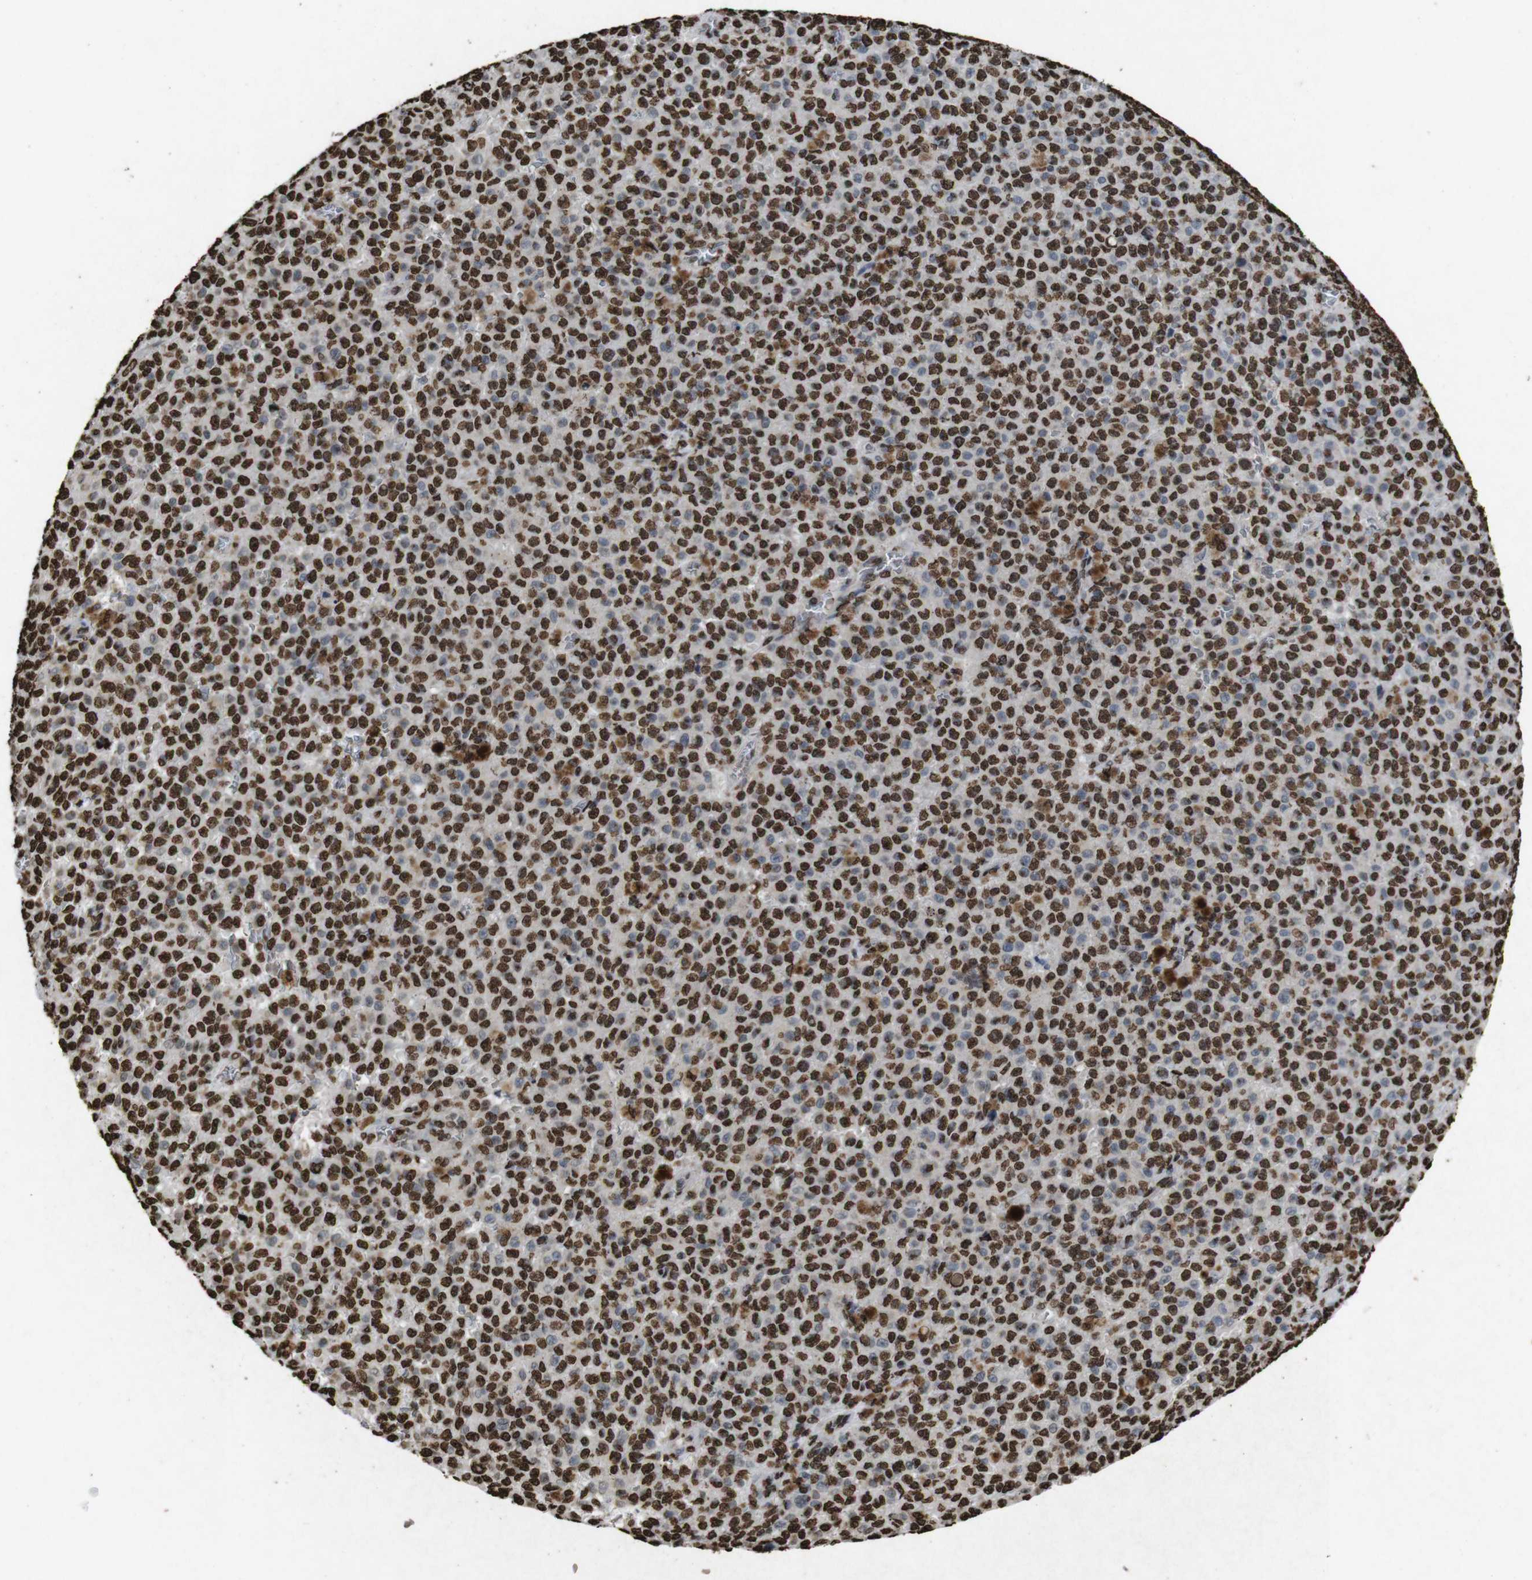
{"staining": {"intensity": "strong", "quantity": ">75%", "location": "nuclear"}, "tissue": "melanoma", "cell_type": "Tumor cells", "image_type": "cancer", "snomed": [{"axis": "morphology", "description": "Malignant melanoma, NOS"}, {"axis": "topography", "description": "Skin"}], "caption": "Protein positivity by IHC exhibits strong nuclear expression in approximately >75% of tumor cells in melanoma. Nuclei are stained in blue.", "gene": "MDM2", "patient": {"sex": "female", "age": 82}}